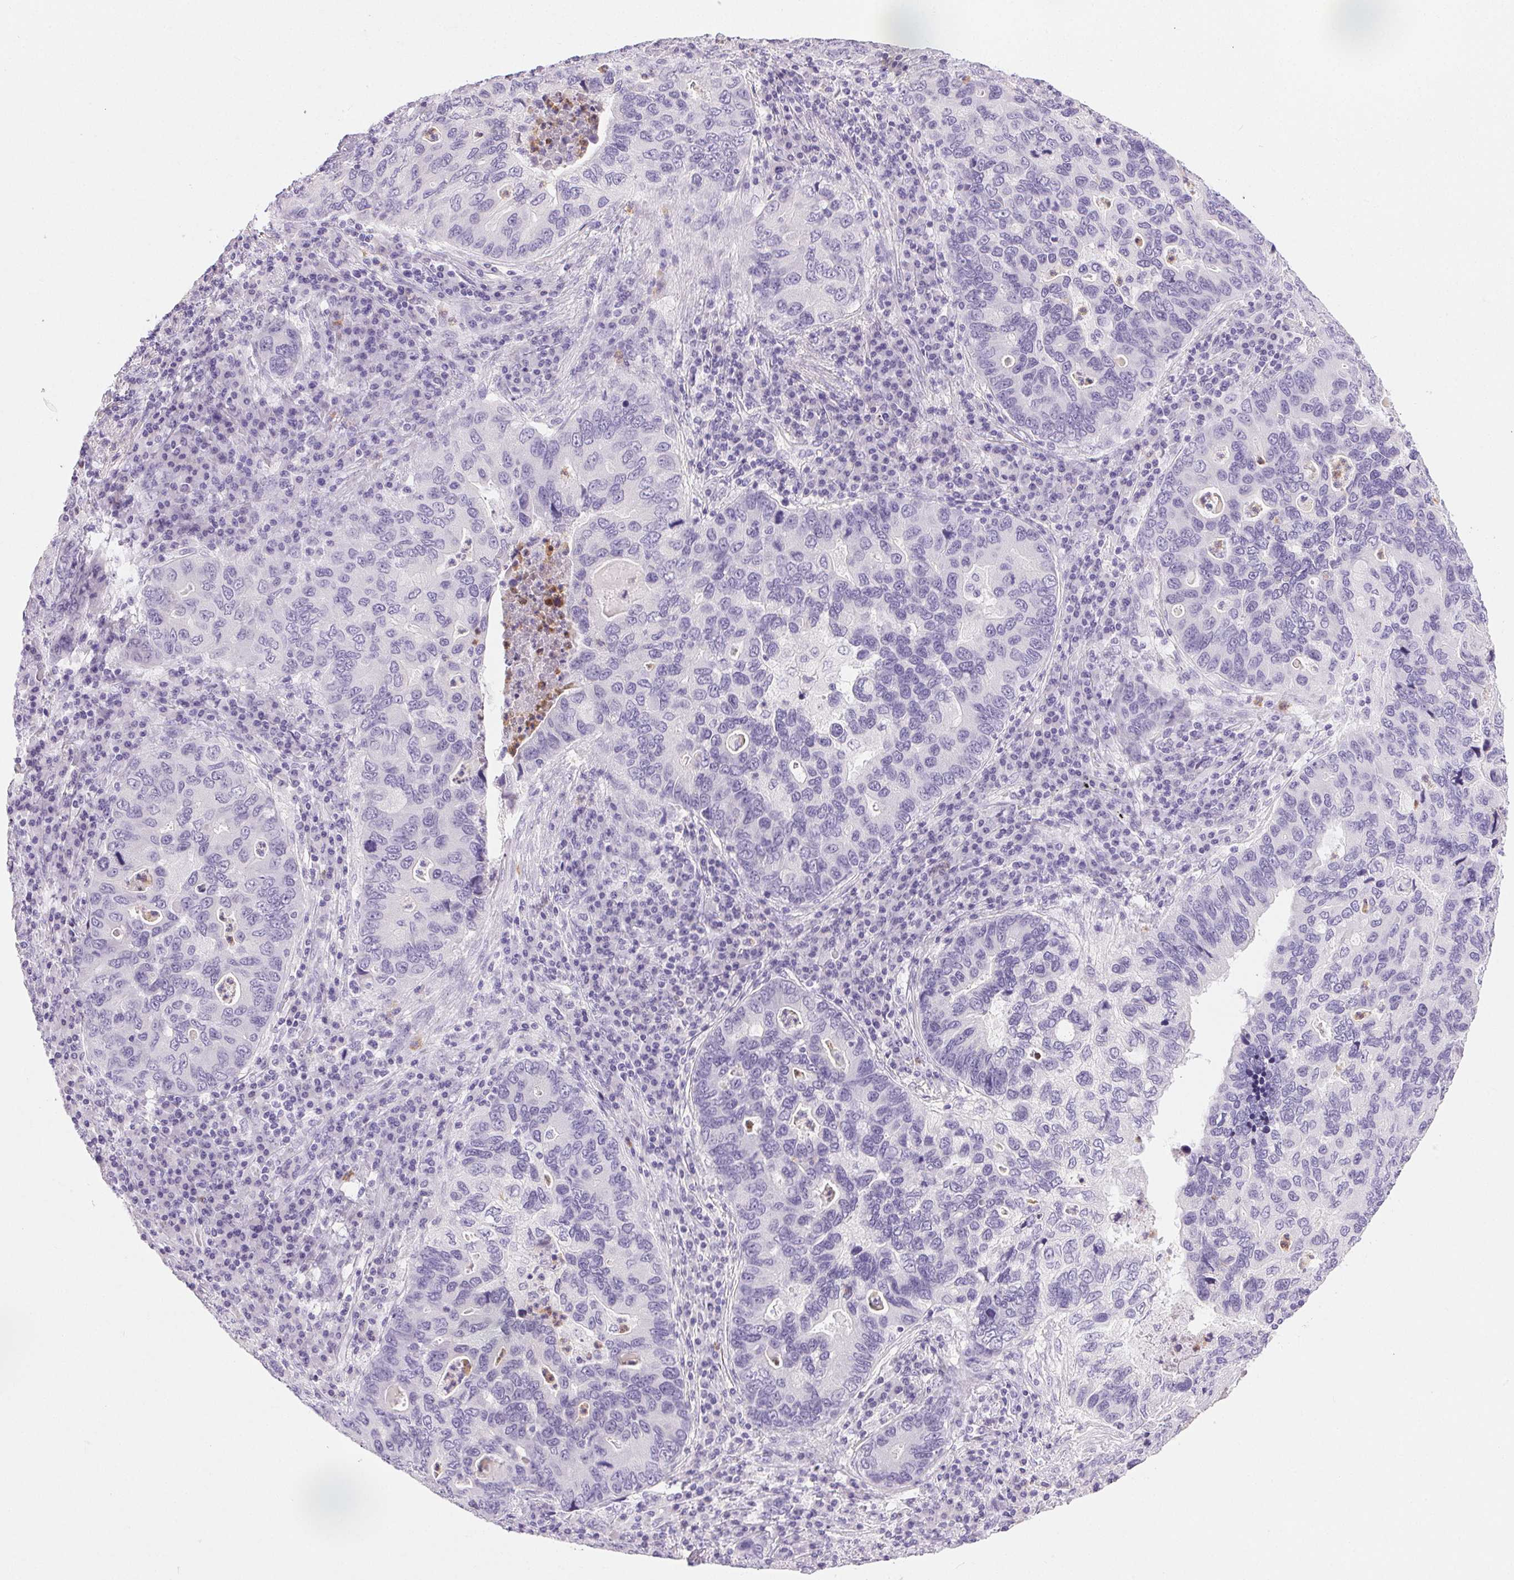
{"staining": {"intensity": "negative", "quantity": "none", "location": "none"}, "tissue": "lung cancer", "cell_type": "Tumor cells", "image_type": "cancer", "snomed": [{"axis": "morphology", "description": "Adenocarcinoma, NOS"}, {"axis": "morphology", "description": "Adenocarcinoma, metastatic, NOS"}, {"axis": "topography", "description": "Lymph node"}, {"axis": "topography", "description": "Lung"}], "caption": "Lung metastatic adenocarcinoma was stained to show a protein in brown. There is no significant positivity in tumor cells. The staining was performed using DAB (3,3'-diaminobenzidine) to visualize the protein expression in brown, while the nuclei were stained in blue with hematoxylin (Magnification: 20x).", "gene": "EMX2", "patient": {"sex": "female", "age": 54}}